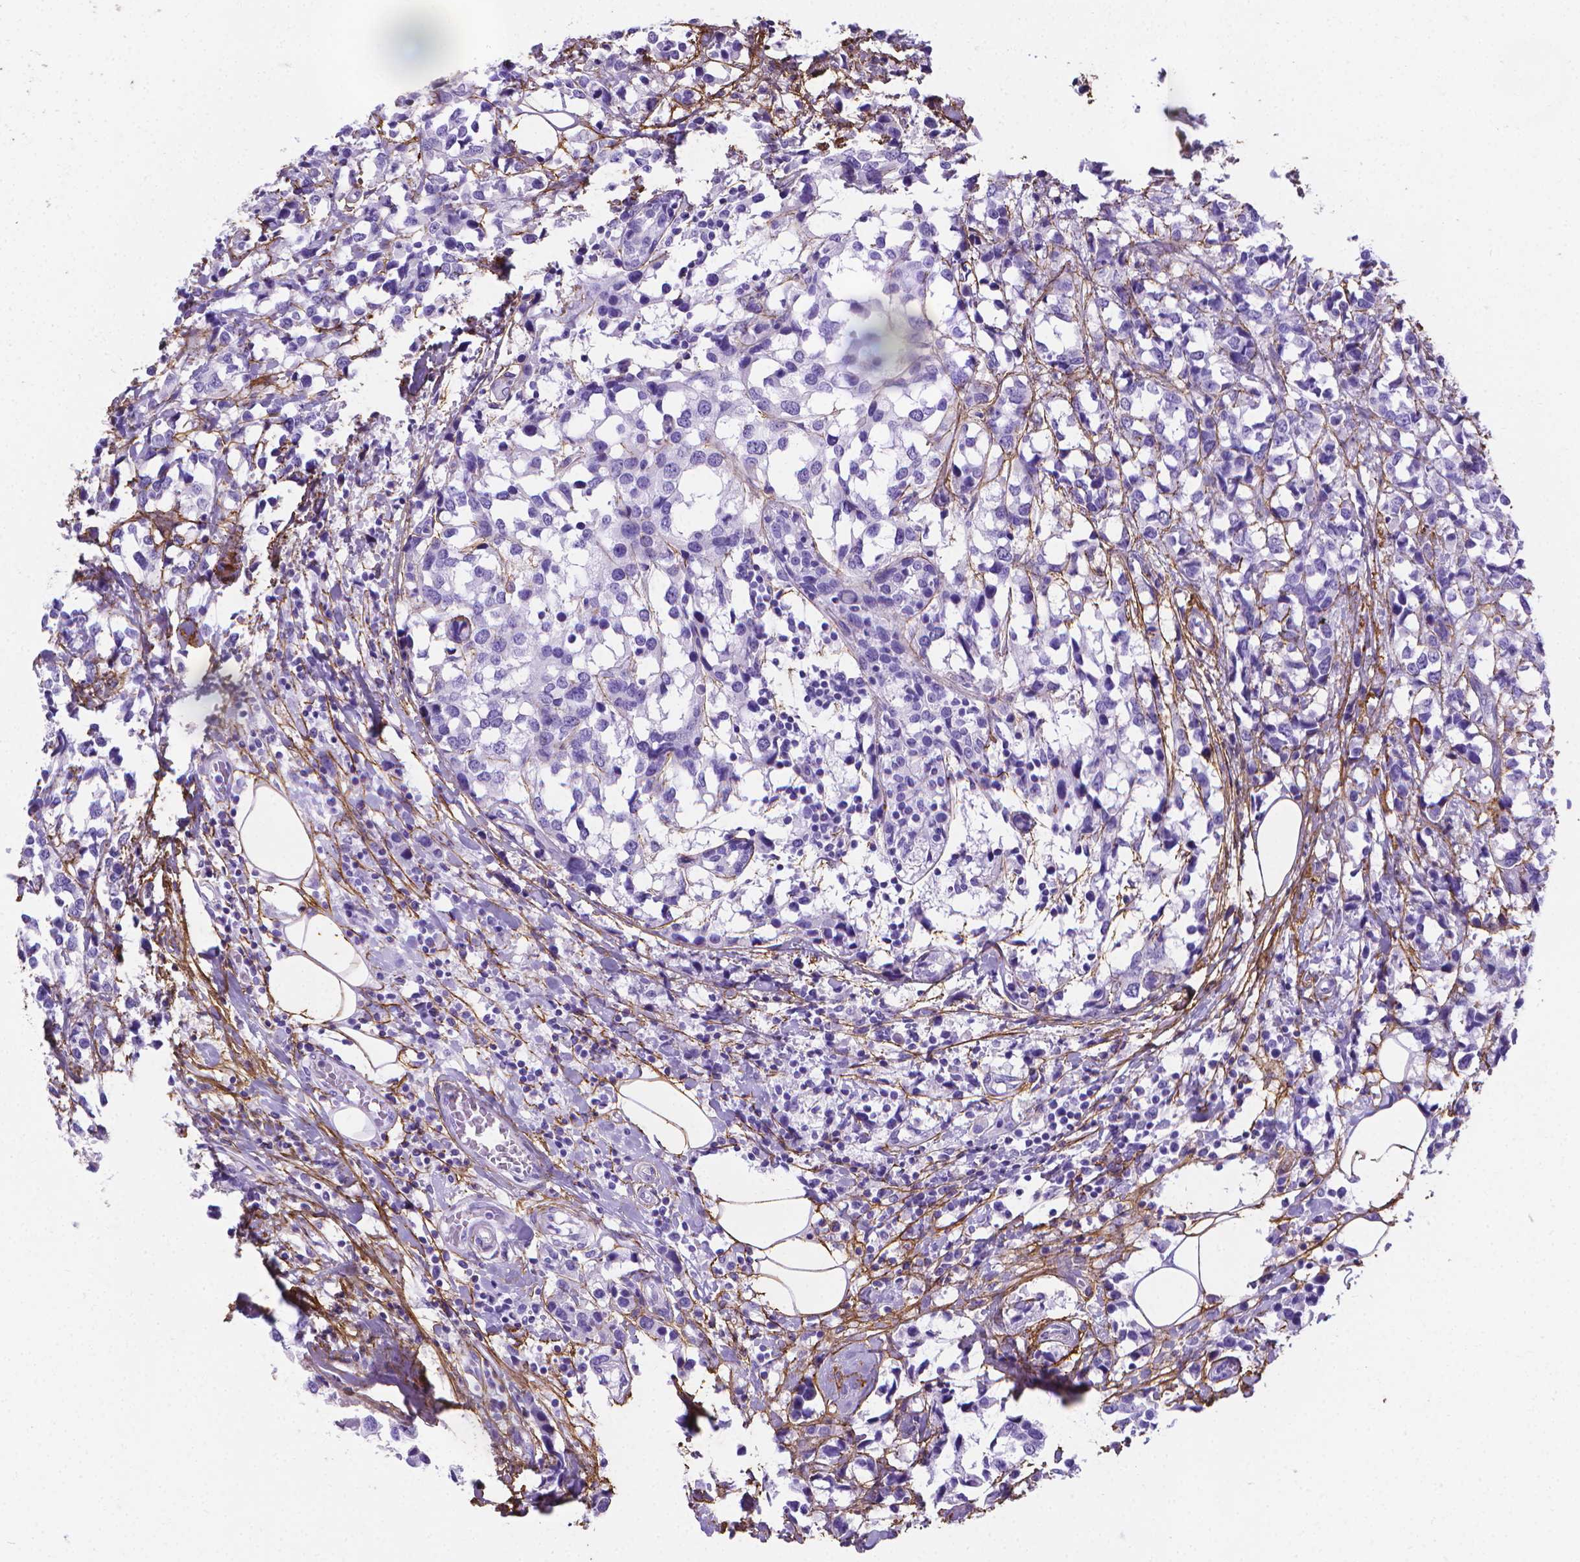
{"staining": {"intensity": "negative", "quantity": "none", "location": "none"}, "tissue": "breast cancer", "cell_type": "Tumor cells", "image_type": "cancer", "snomed": [{"axis": "morphology", "description": "Lobular carcinoma"}, {"axis": "topography", "description": "Breast"}], "caption": "This photomicrograph is of breast lobular carcinoma stained with IHC to label a protein in brown with the nuclei are counter-stained blue. There is no expression in tumor cells.", "gene": "MFAP2", "patient": {"sex": "female", "age": 59}}